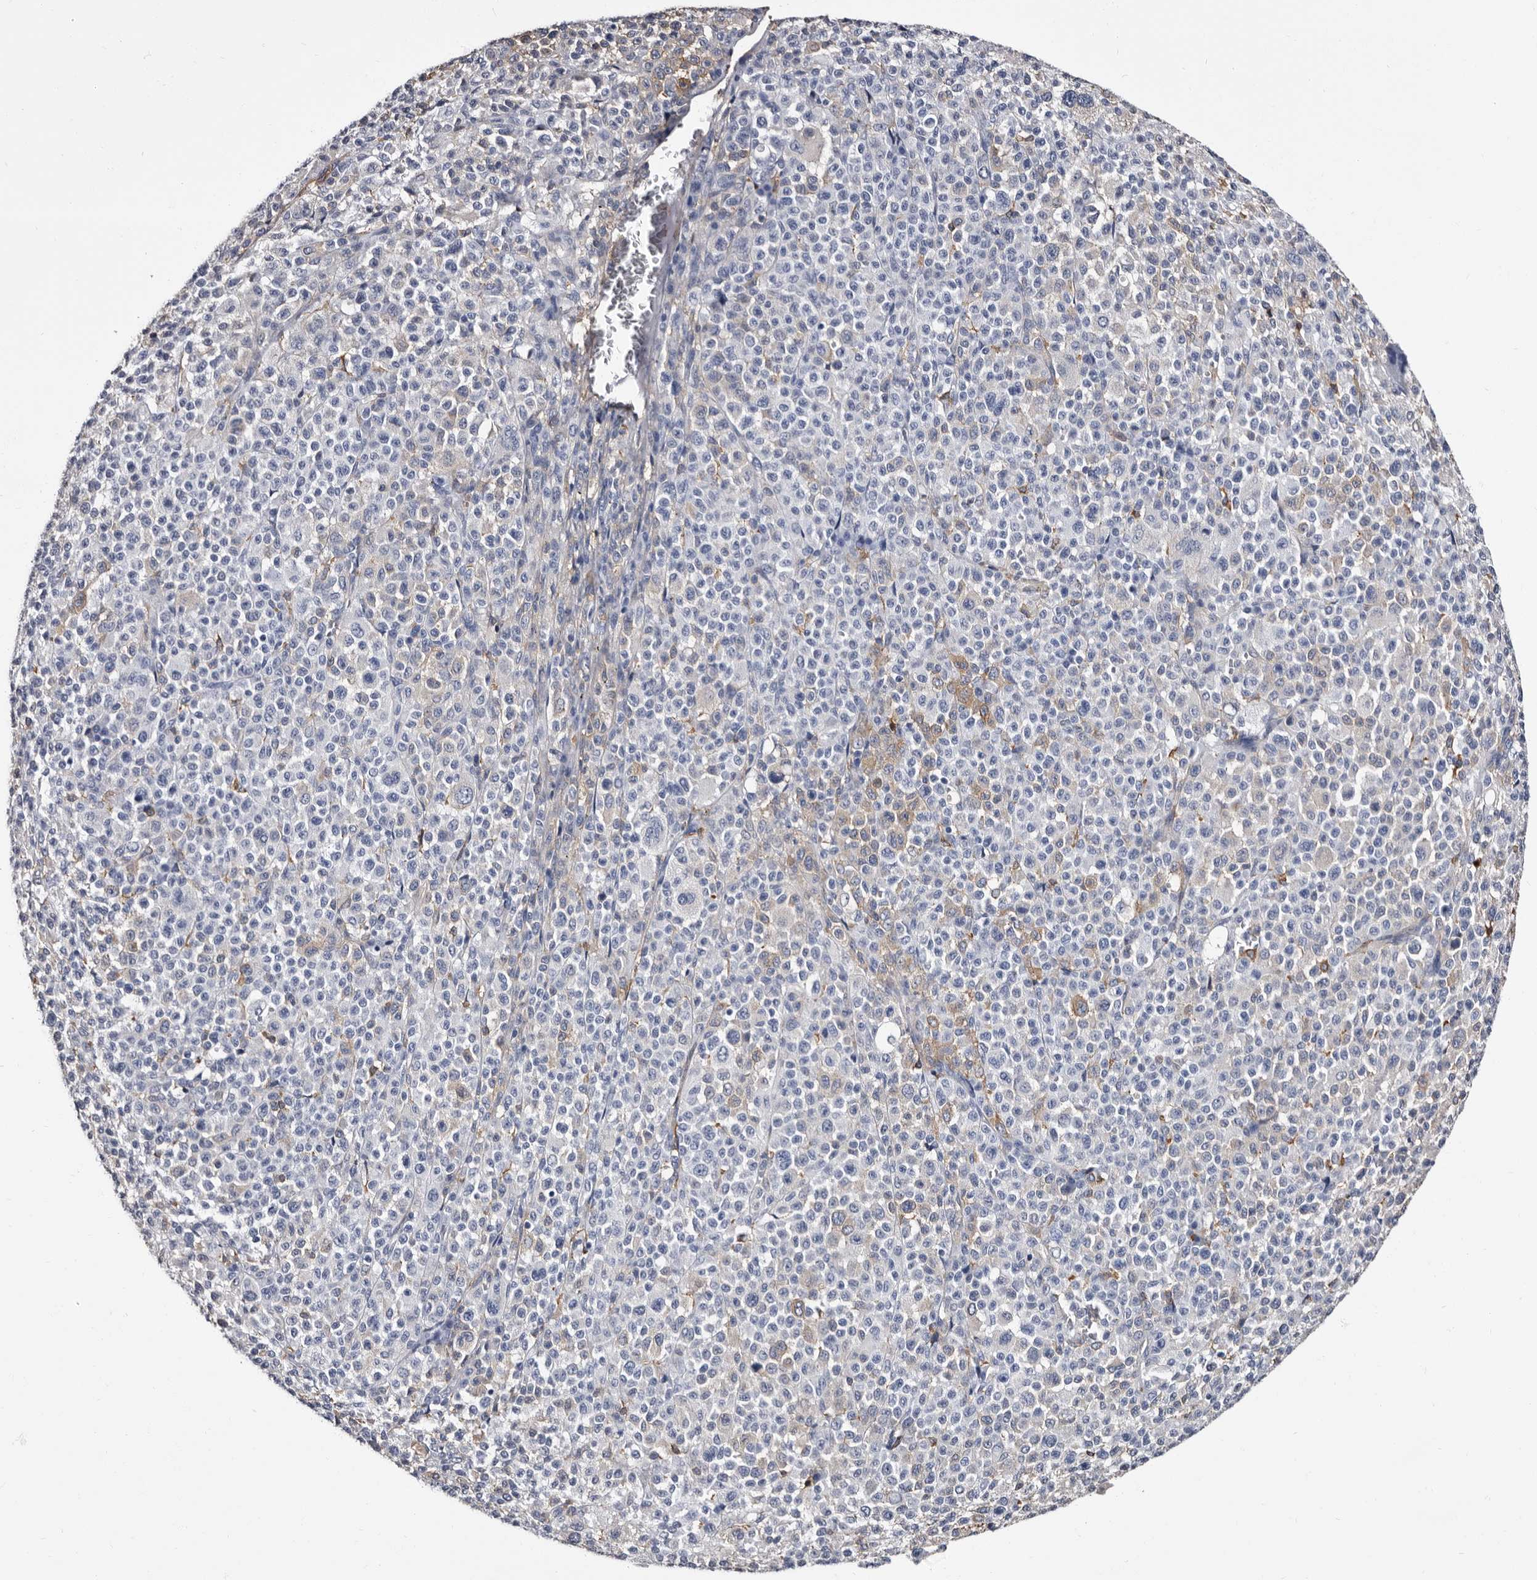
{"staining": {"intensity": "negative", "quantity": "none", "location": "none"}, "tissue": "melanoma", "cell_type": "Tumor cells", "image_type": "cancer", "snomed": [{"axis": "morphology", "description": "Malignant melanoma, Metastatic site"}, {"axis": "topography", "description": "Skin"}], "caption": "The histopathology image displays no significant positivity in tumor cells of melanoma.", "gene": "EPB41L3", "patient": {"sex": "female", "age": 74}}